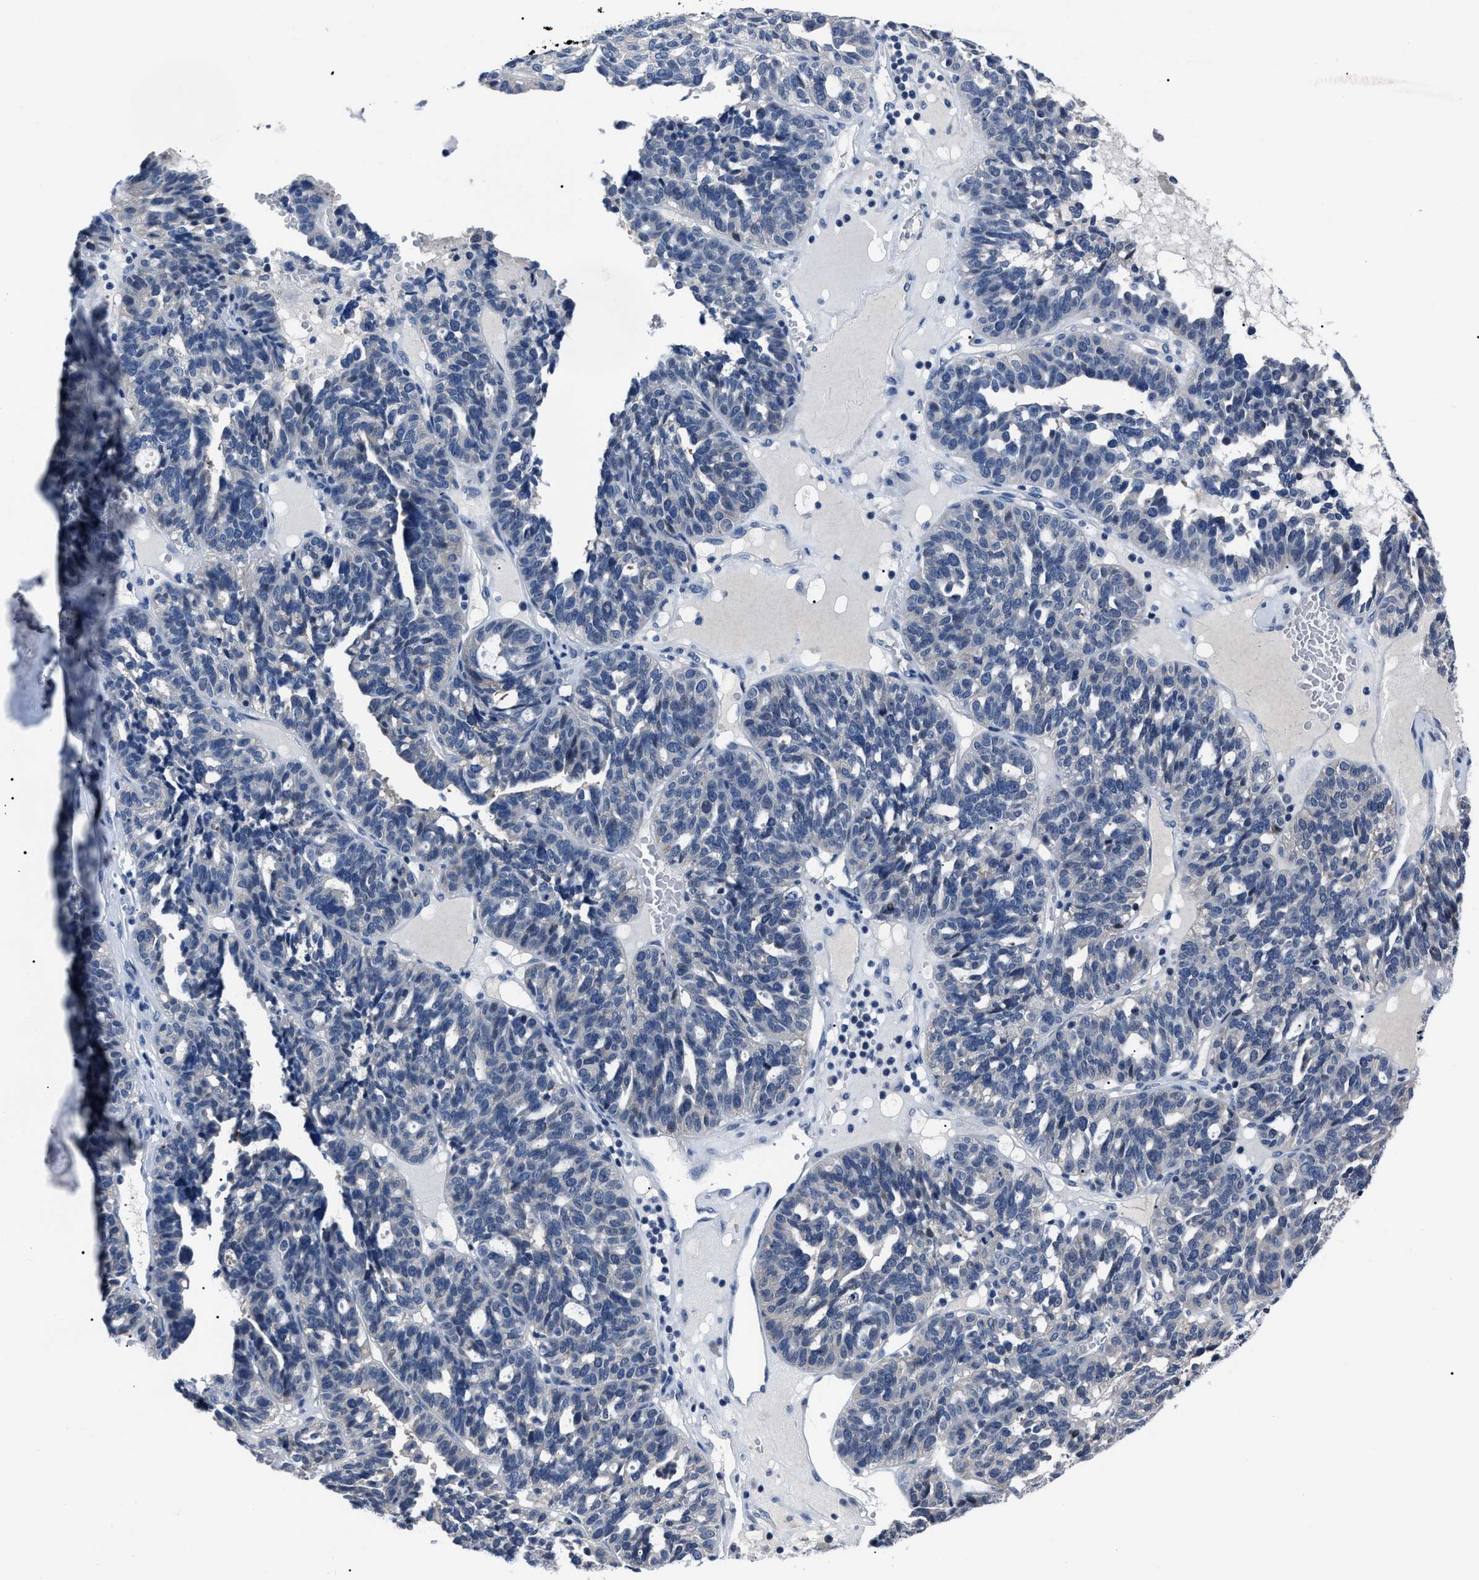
{"staining": {"intensity": "negative", "quantity": "none", "location": "none"}, "tissue": "ovarian cancer", "cell_type": "Tumor cells", "image_type": "cancer", "snomed": [{"axis": "morphology", "description": "Cystadenocarcinoma, serous, NOS"}, {"axis": "topography", "description": "Ovary"}], "caption": "Immunohistochemistry (IHC) of human ovarian serous cystadenocarcinoma demonstrates no staining in tumor cells.", "gene": "LRWD1", "patient": {"sex": "female", "age": 59}}